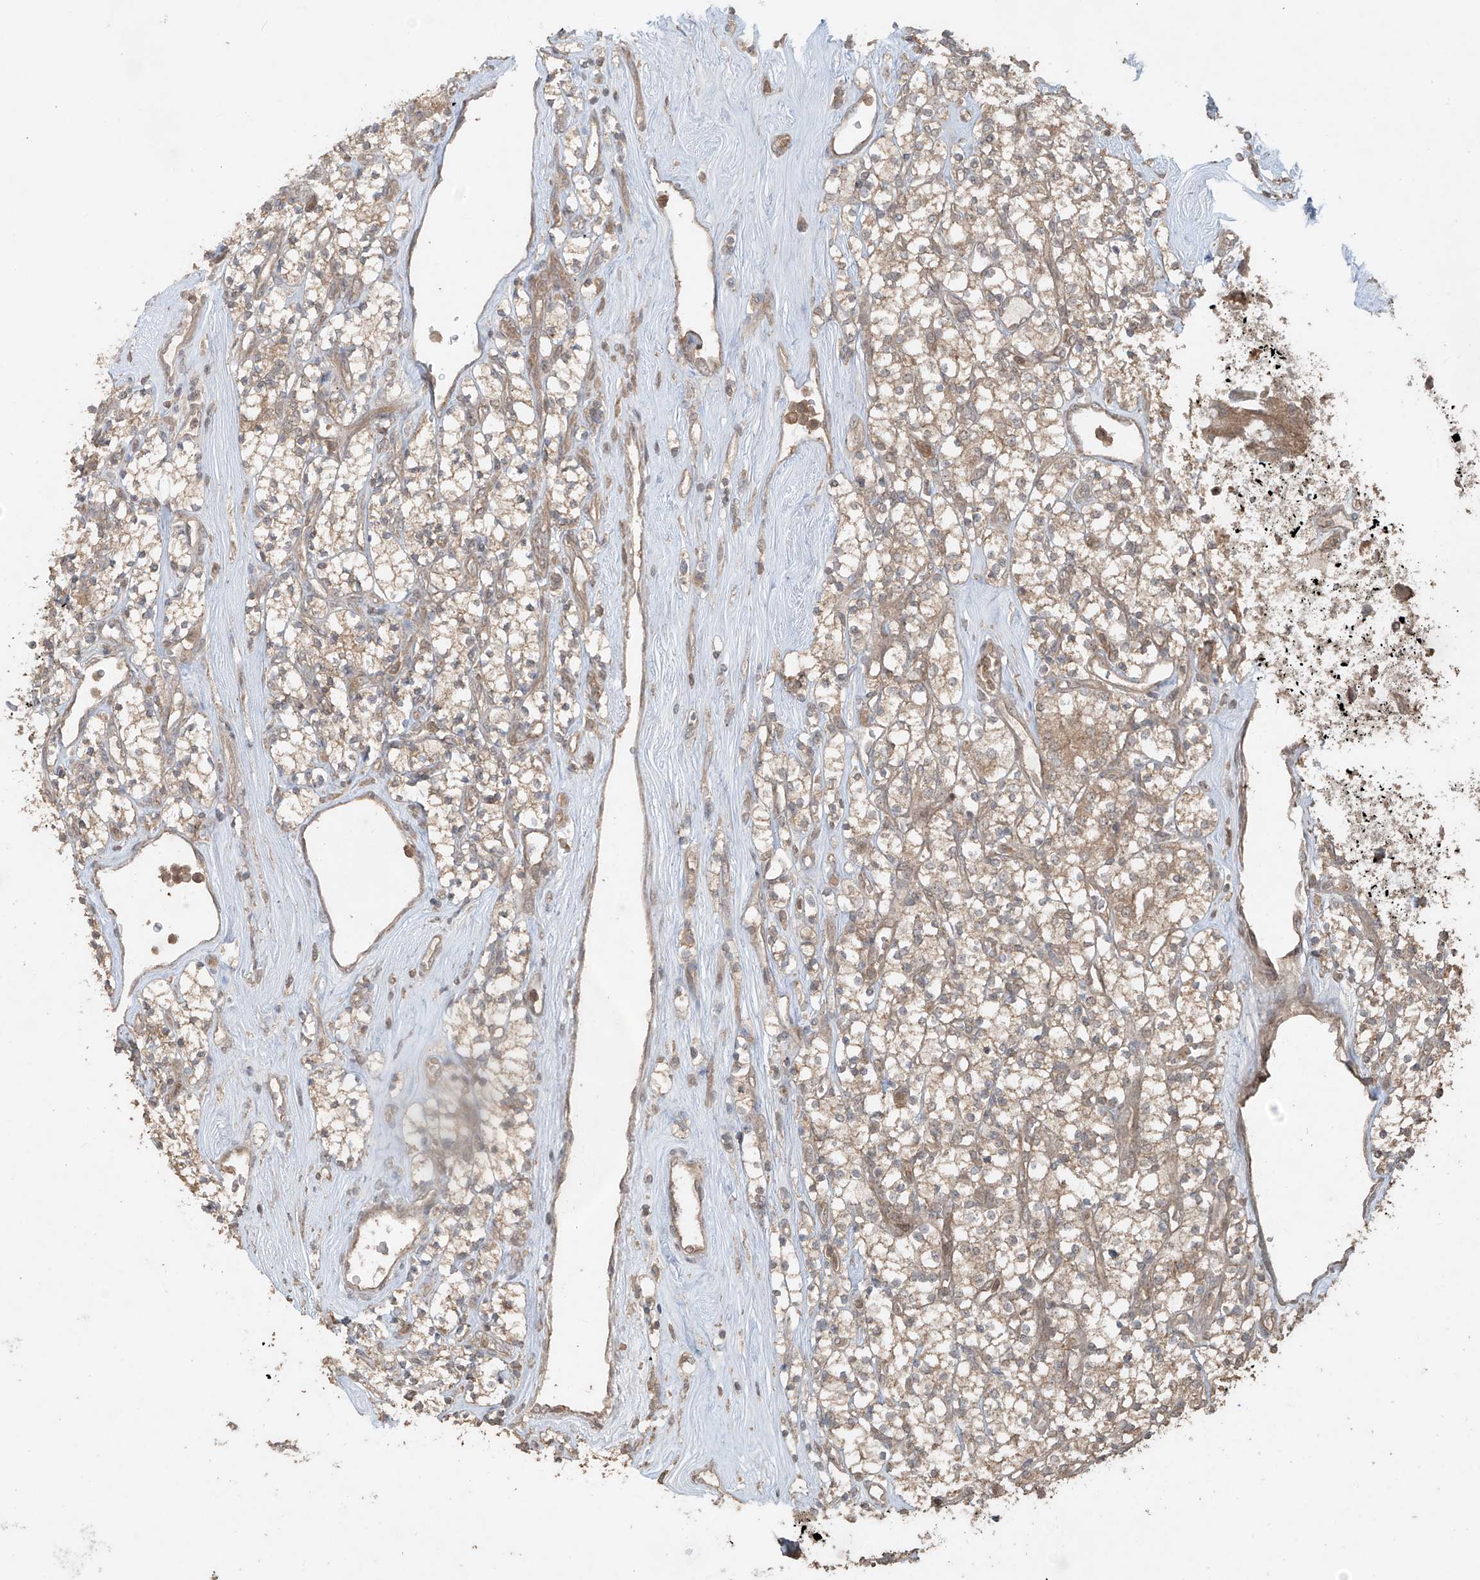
{"staining": {"intensity": "moderate", "quantity": "25%-75%", "location": "cytoplasmic/membranous"}, "tissue": "renal cancer", "cell_type": "Tumor cells", "image_type": "cancer", "snomed": [{"axis": "morphology", "description": "Adenocarcinoma, NOS"}, {"axis": "topography", "description": "Kidney"}], "caption": "Protein expression analysis of renal cancer (adenocarcinoma) displays moderate cytoplasmic/membranous expression in approximately 25%-75% of tumor cells.", "gene": "PGPEP1", "patient": {"sex": "male", "age": 77}}